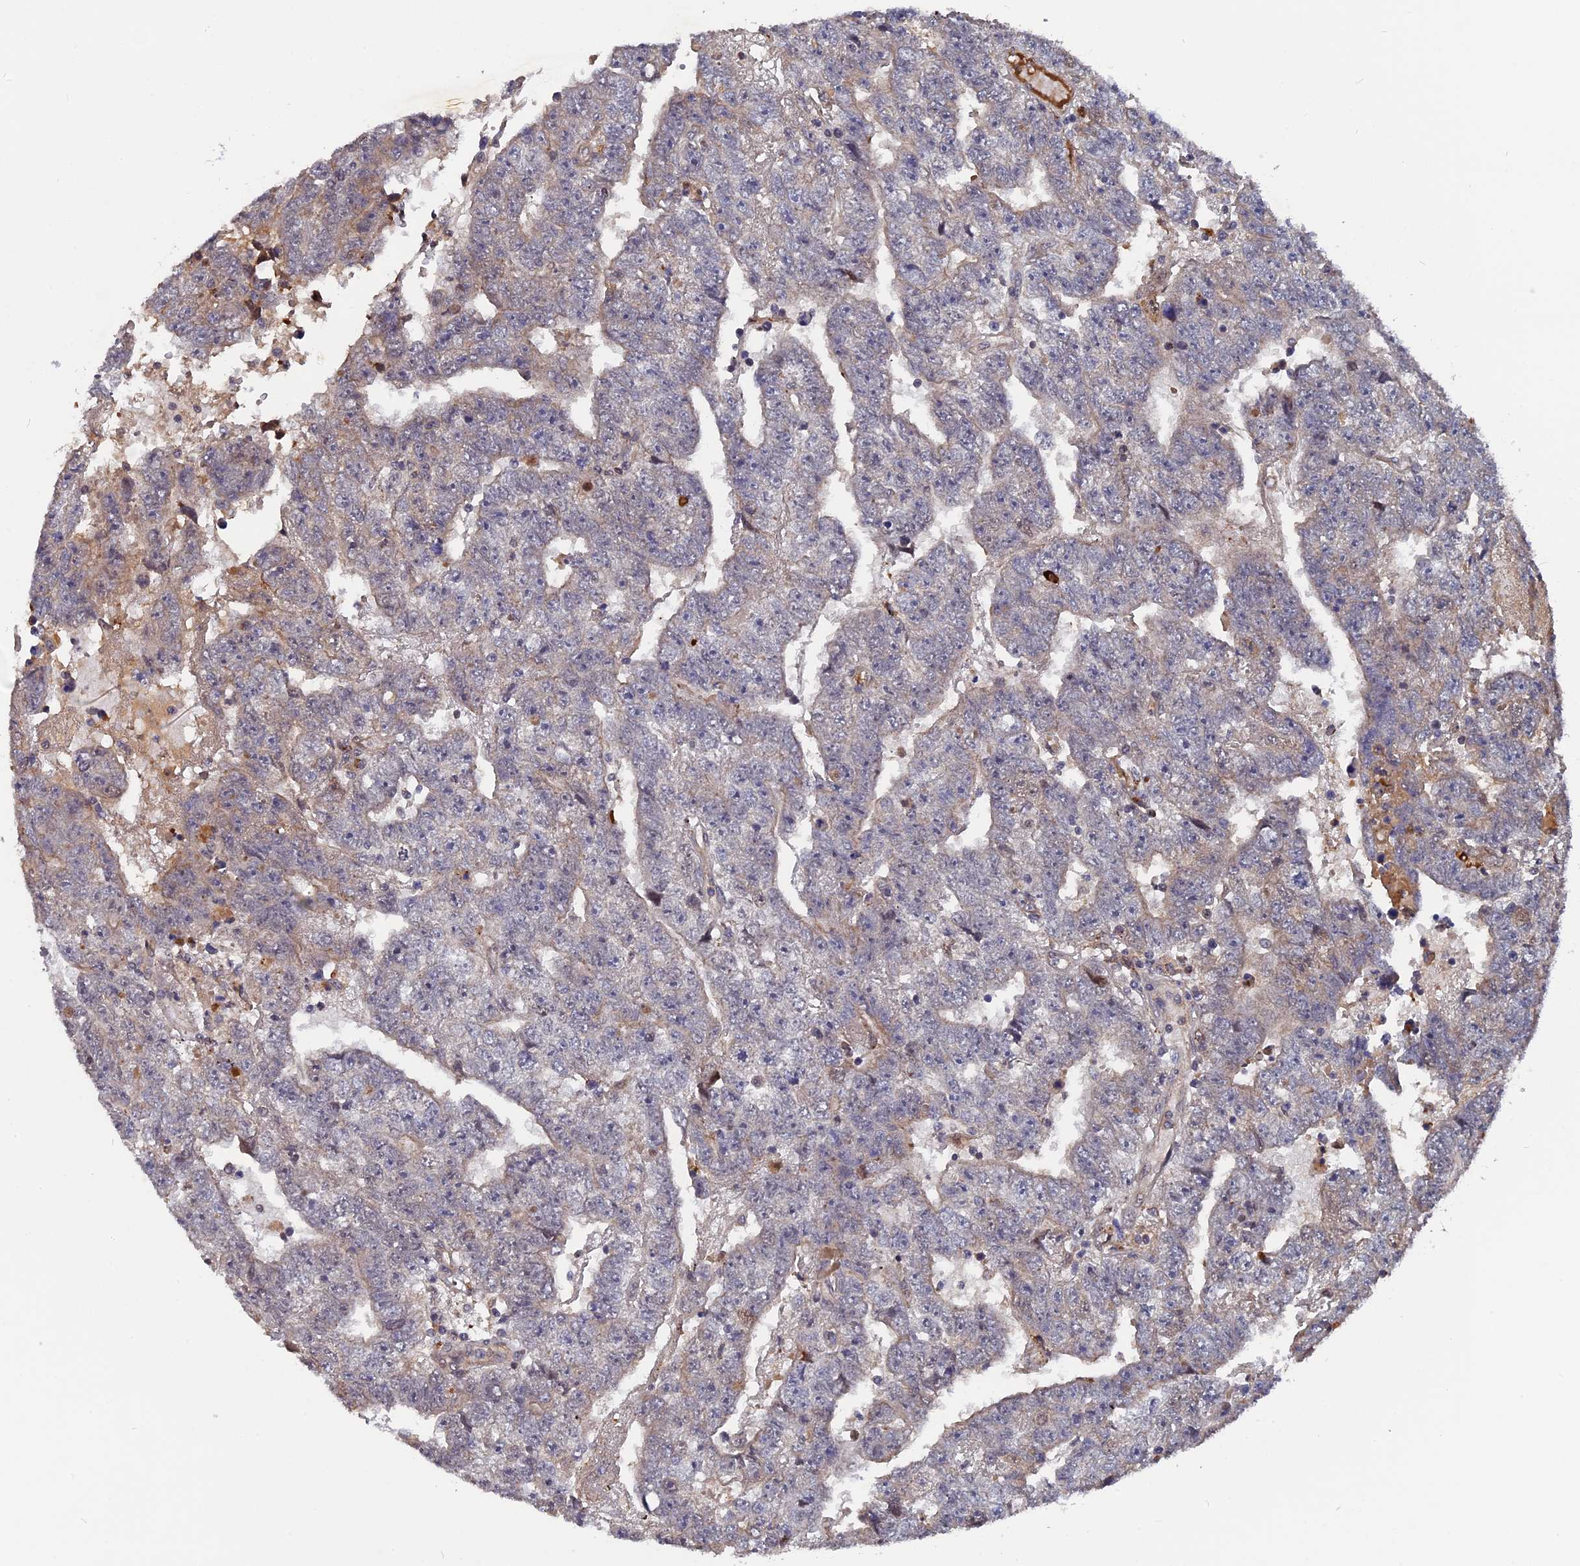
{"staining": {"intensity": "negative", "quantity": "none", "location": "none"}, "tissue": "testis cancer", "cell_type": "Tumor cells", "image_type": "cancer", "snomed": [{"axis": "morphology", "description": "Carcinoma, Embryonal, NOS"}, {"axis": "topography", "description": "Testis"}], "caption": "Tumor cells are negative for protein expression in human embryonal carcinoma (testis).", "gene": "NOSIP", "patient": {"sex": "male", "age": 25}}